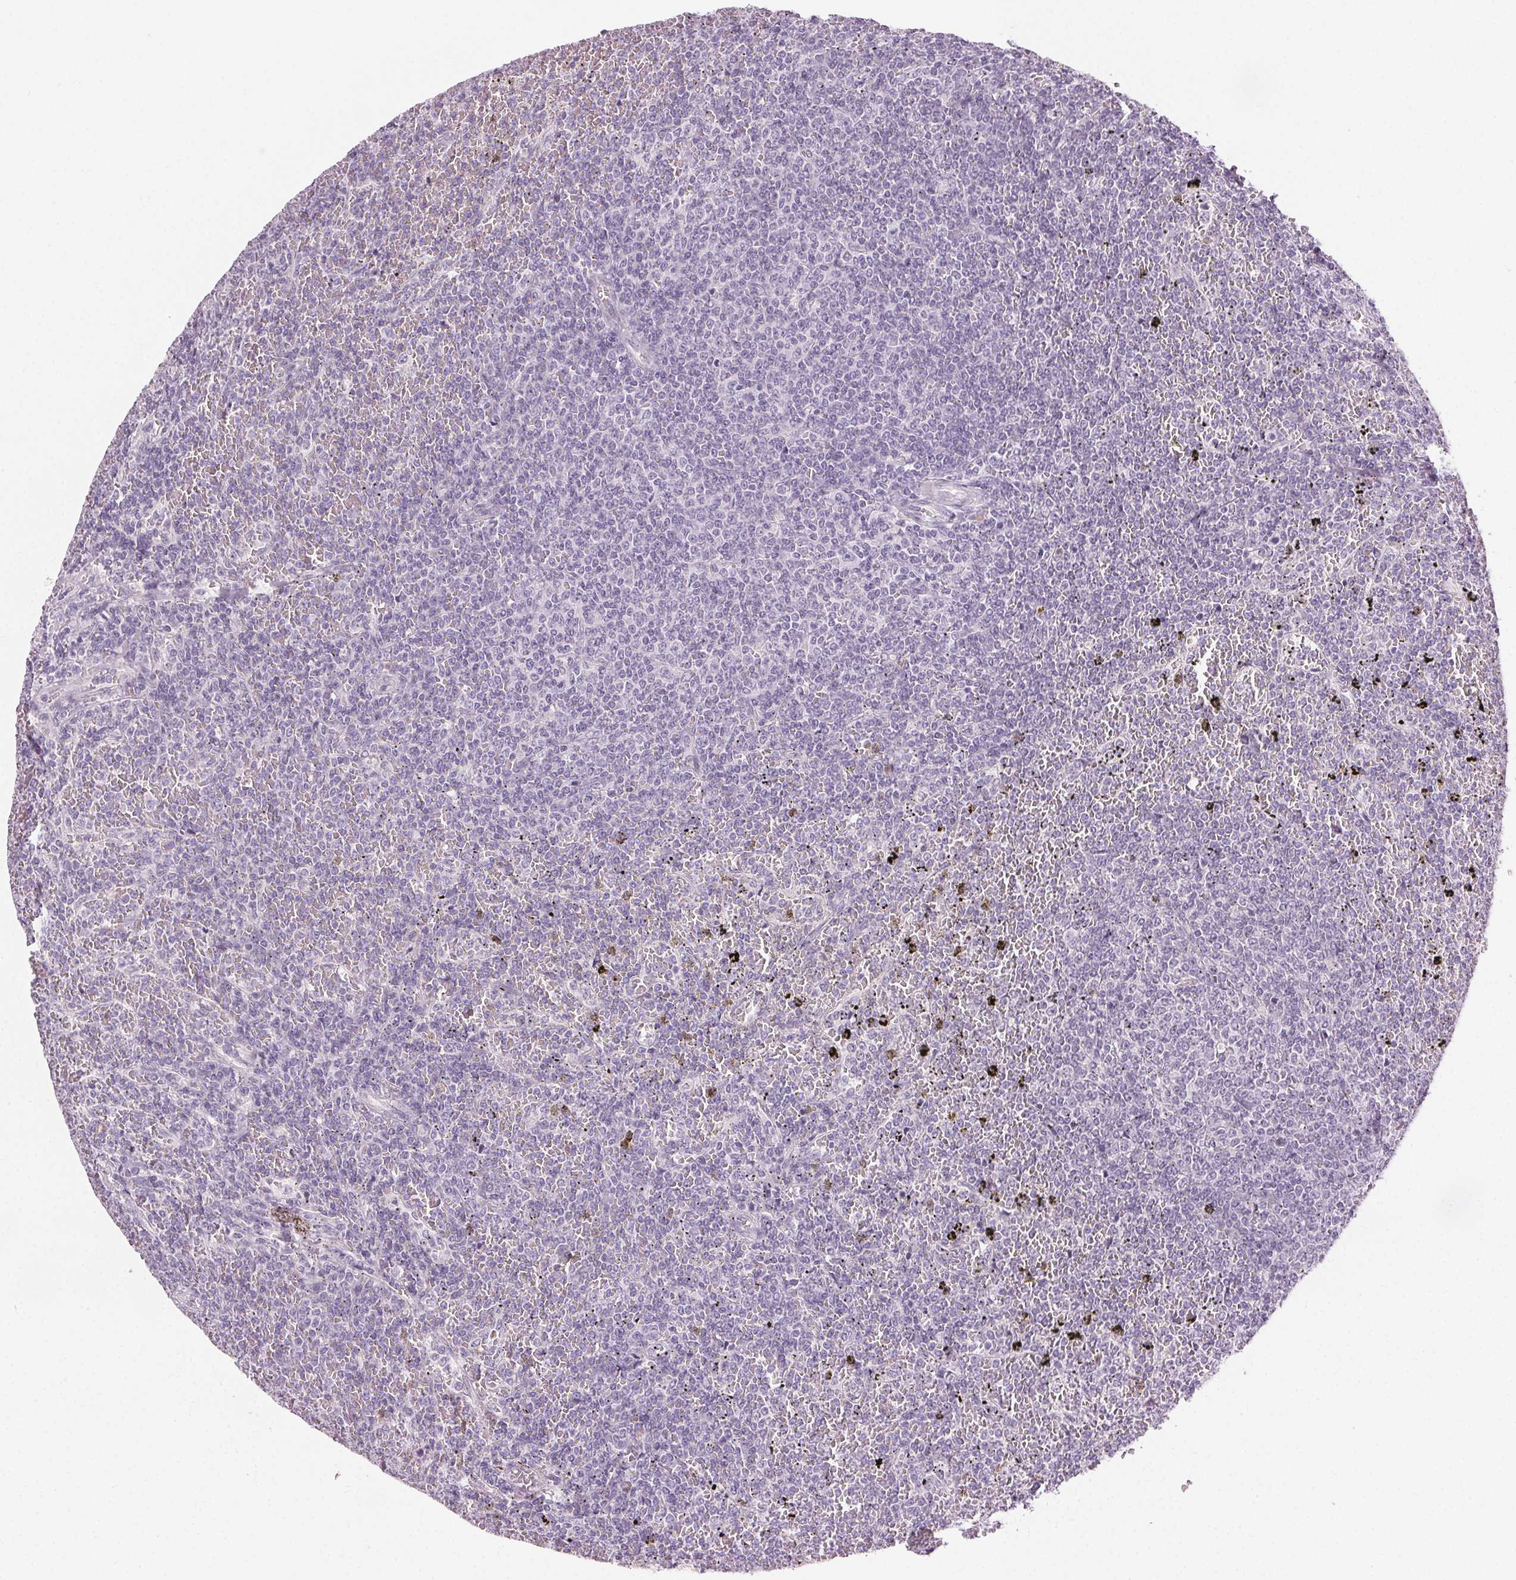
{"staining": {"intensity": "negative", "quantity": "none", "location": "none"}, "tissue": "lymphoma", "cell_type": "Tumor cells", "image_type": "cancer", "snomed": [{"axis": "morphology", "description": "Malignant lymphoma, non-Hodgkin's type, Low grade"}, {"axis": "topography", "description": "Spleen"}], "caption": "Tumor cells are negative for protein expression in human lymphoma.", "gene": "HSF5", "patient": {"sex": "female", "age": 77}}